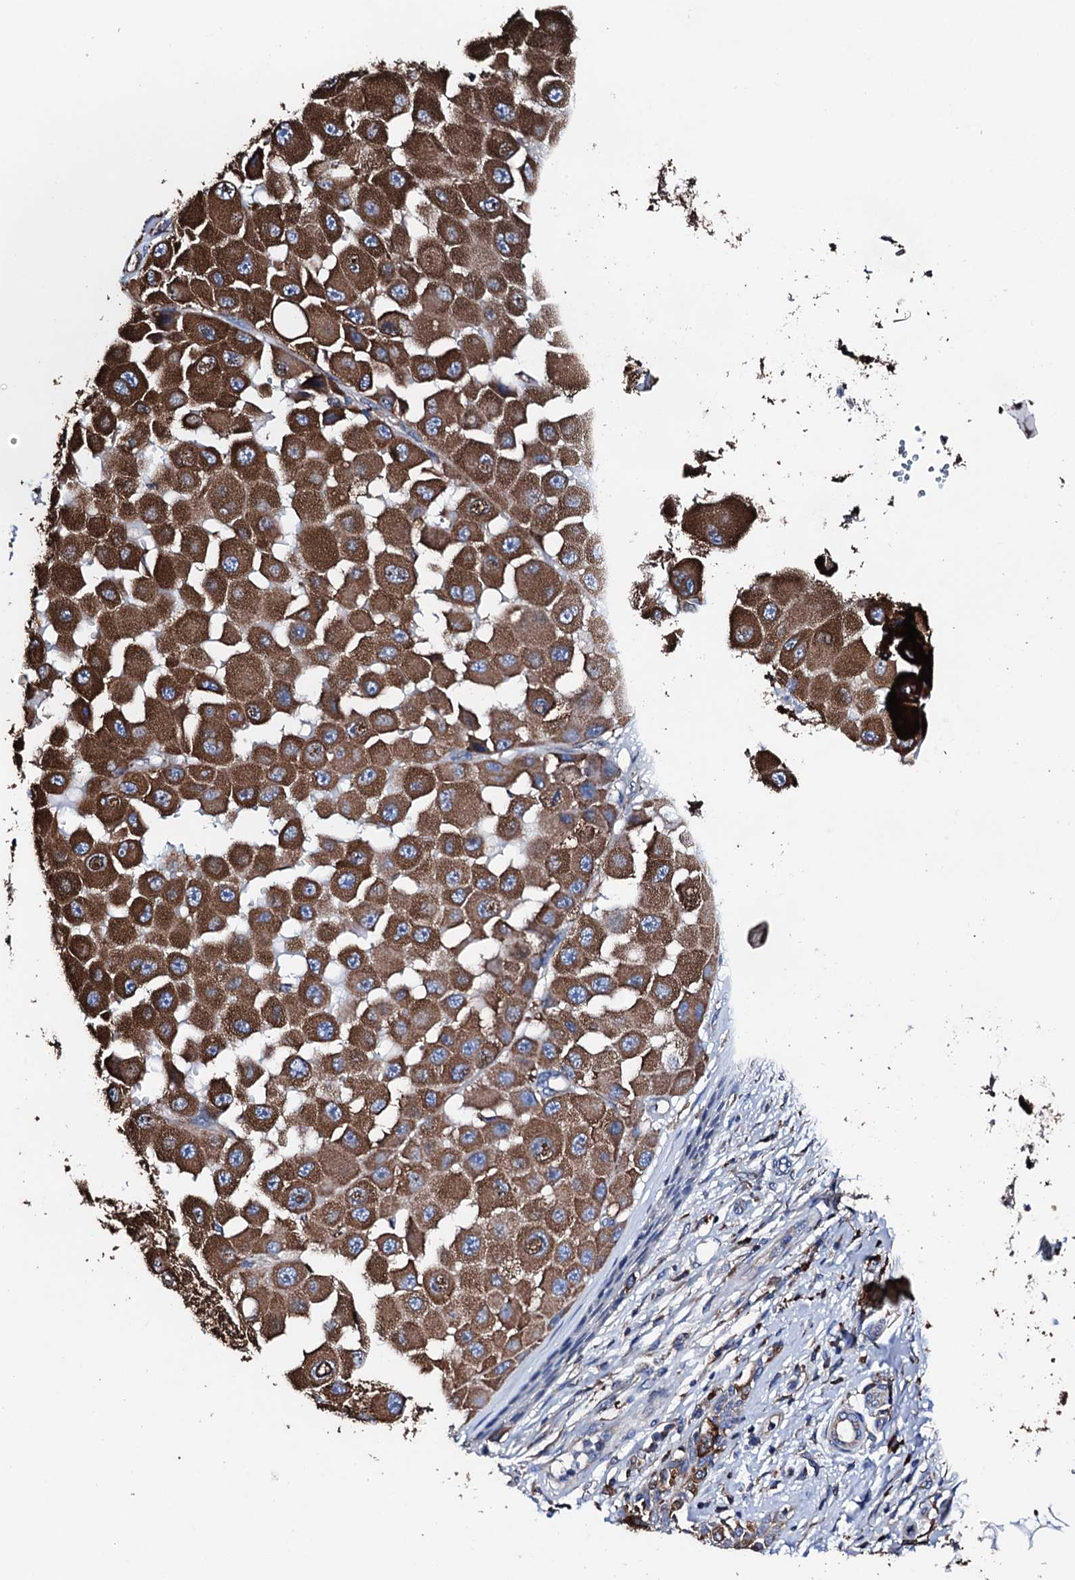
{"staining": {"intensity": "strong", "quantity": ">75%", "location": "cytoplasmic/membranous"}, "tissue": "melanoma", "cell_type": "Tumor cells", "image_type": "cancer", "snomed": [{"axis": "morphology", "description": "Malignant melanoma, NOS"}, {"axis": "topography", "description": "Skin"}], "caption": "Immunohistochemistry (DAB (3,3'-diaminobenzidine)) staining of human malignant melanoma demonstrates strong cytoplasmic/membranous protein expression in approximately >75% of tumor cells. The staining was performed using DAB to visualize the protein expression in brown, while the nuclei were stained in blue with hematoxylin (Magnification: 20x).", "gene": "AMDHD1", "patient": {"sex": "female", "age": 81}}